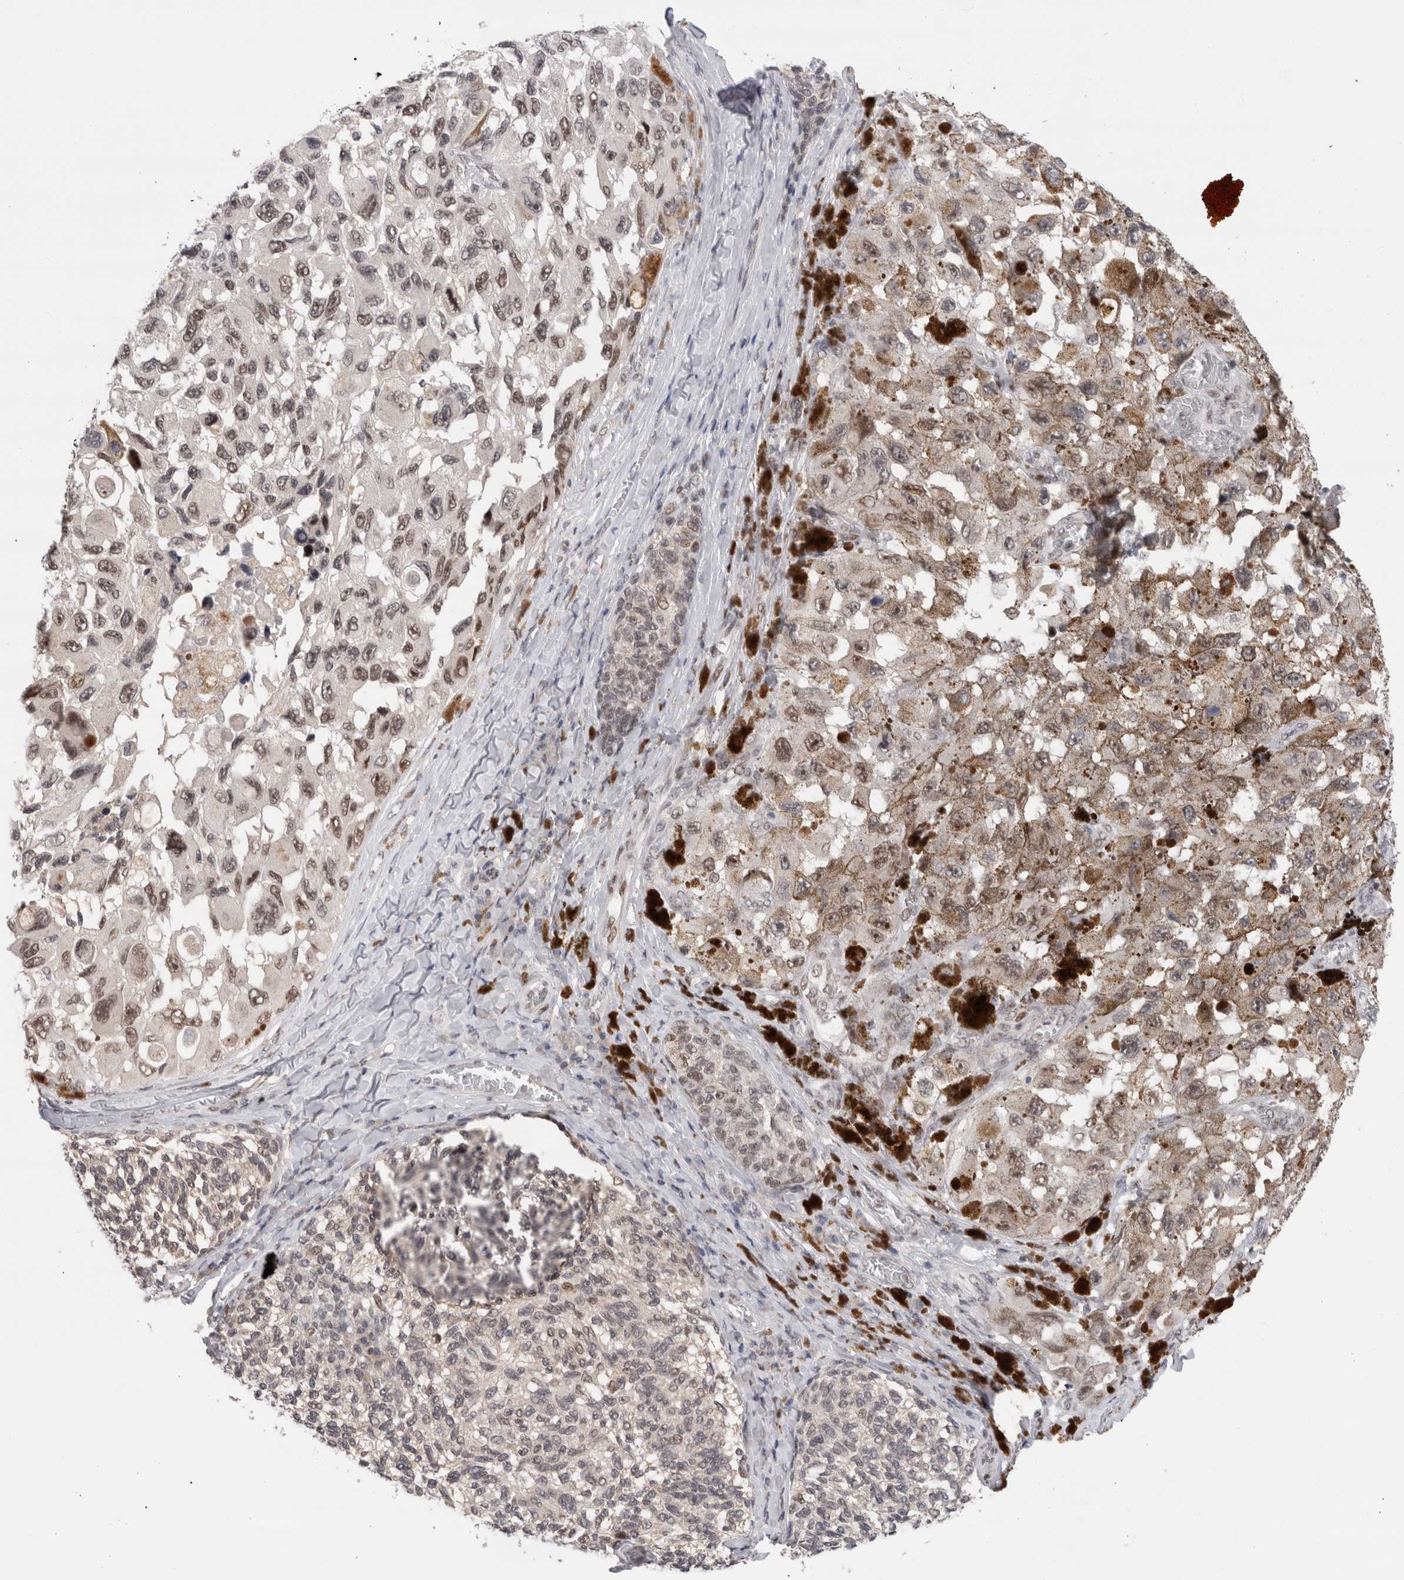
{"staining": {"intensity": "weak", "quantity": ">75%", "location": "nuclear"}, "tissue": "melanoma", "cell_type": "Tumor cells", "image_type": "cancer", "snomed": [{"axis": "morphology", "description": "Malignant melanoma, NOS"}, {"axis": "topography", "description": "Skin"}], "caption": "The immunohistochemical stain shows weak nuclear positivity in tumor cells of melanoma tissue.", "gene": "ZNF521", "patient": {"sex": "female", "age": 73}}